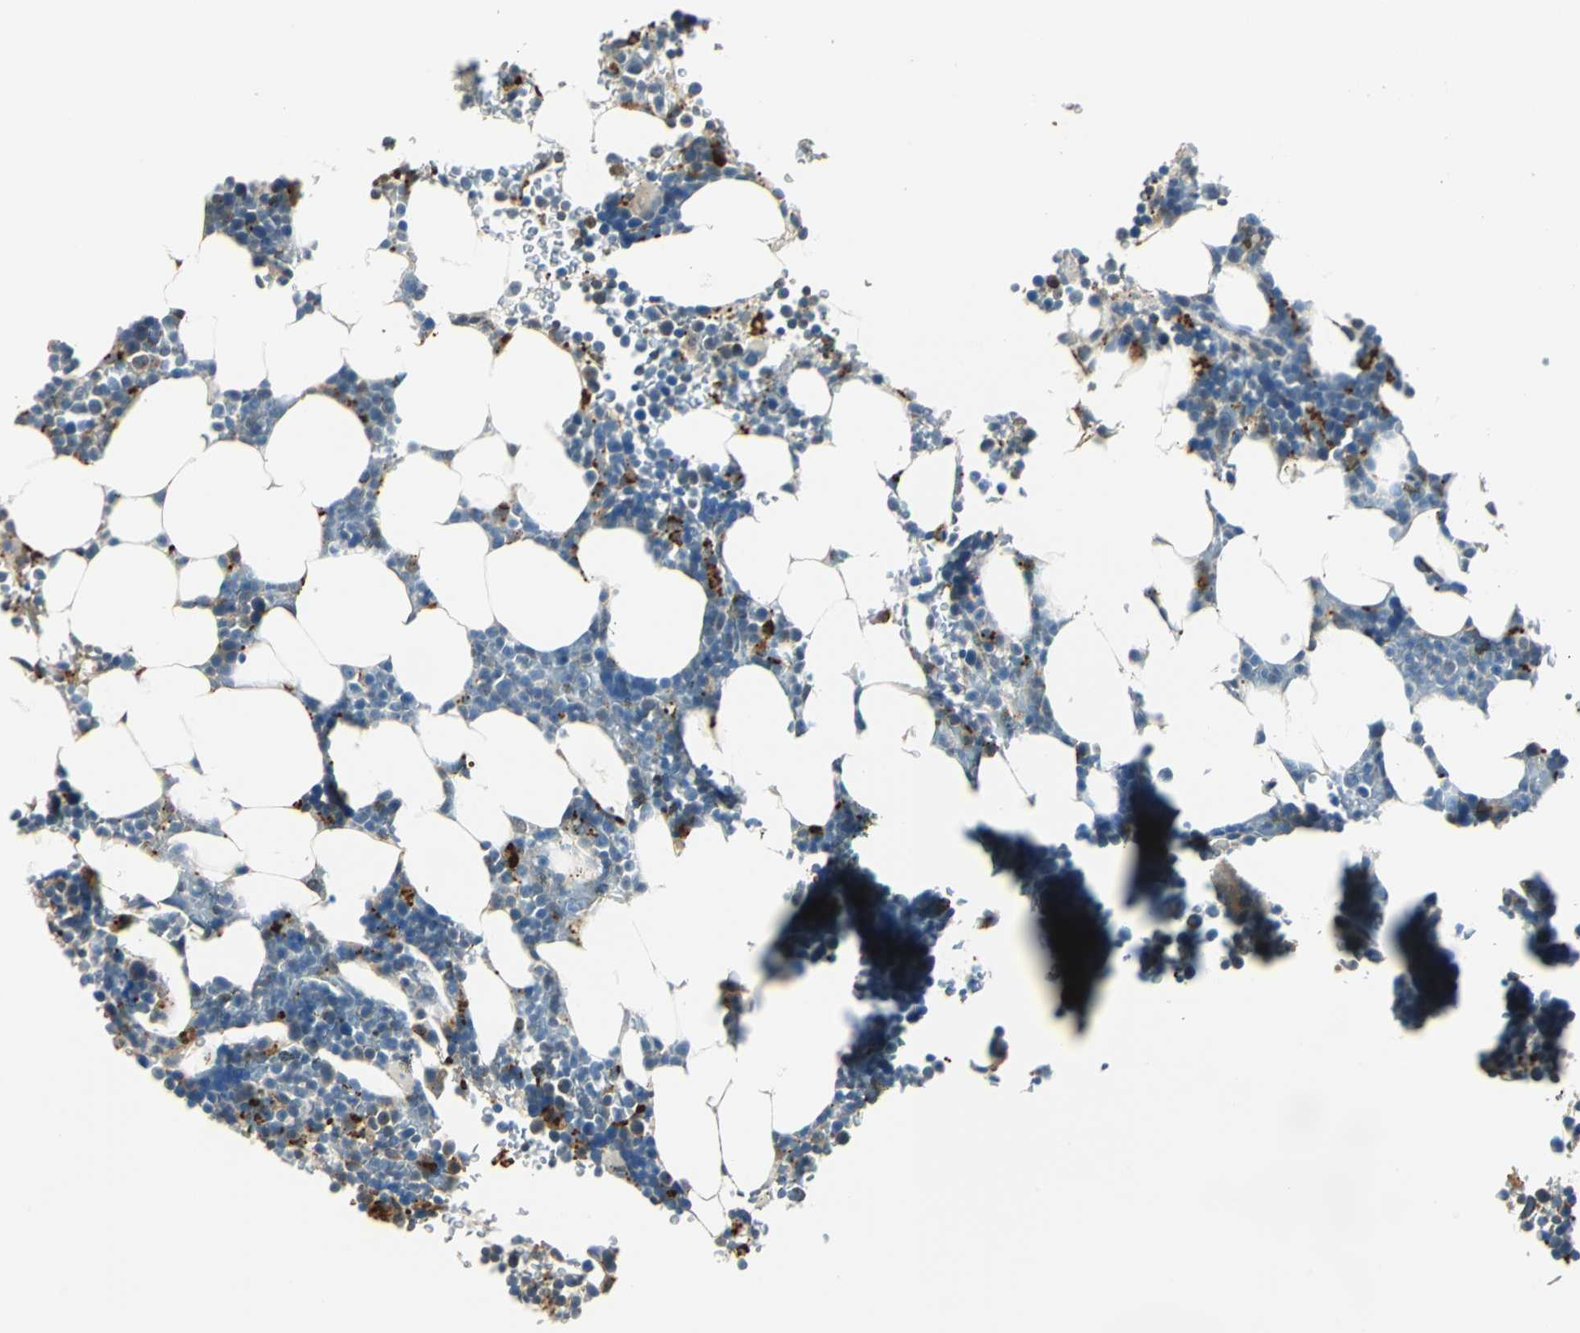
{"staining": {"intensity": "moderate", "quantity": "<25%", "location": "cytoplasmic/membranous"}, "tissue": "bone marrow", "cell_type": "Hematopoietic cells", "image_type": "normal", "snomed": [{"axis": "morphology", "description": "Normal tissue, NOS"}, {"axis": "topography", "description": "Bone marrow"}], "caption": "An image showing moderate cytoplasmic/membranous expression in about <25% of hematopoietic cells in normal bone marrow, as visualized by brown immunohistochemical staining.", "gene": "NIT1", "patient": {"sex": "female", "age": 73}}